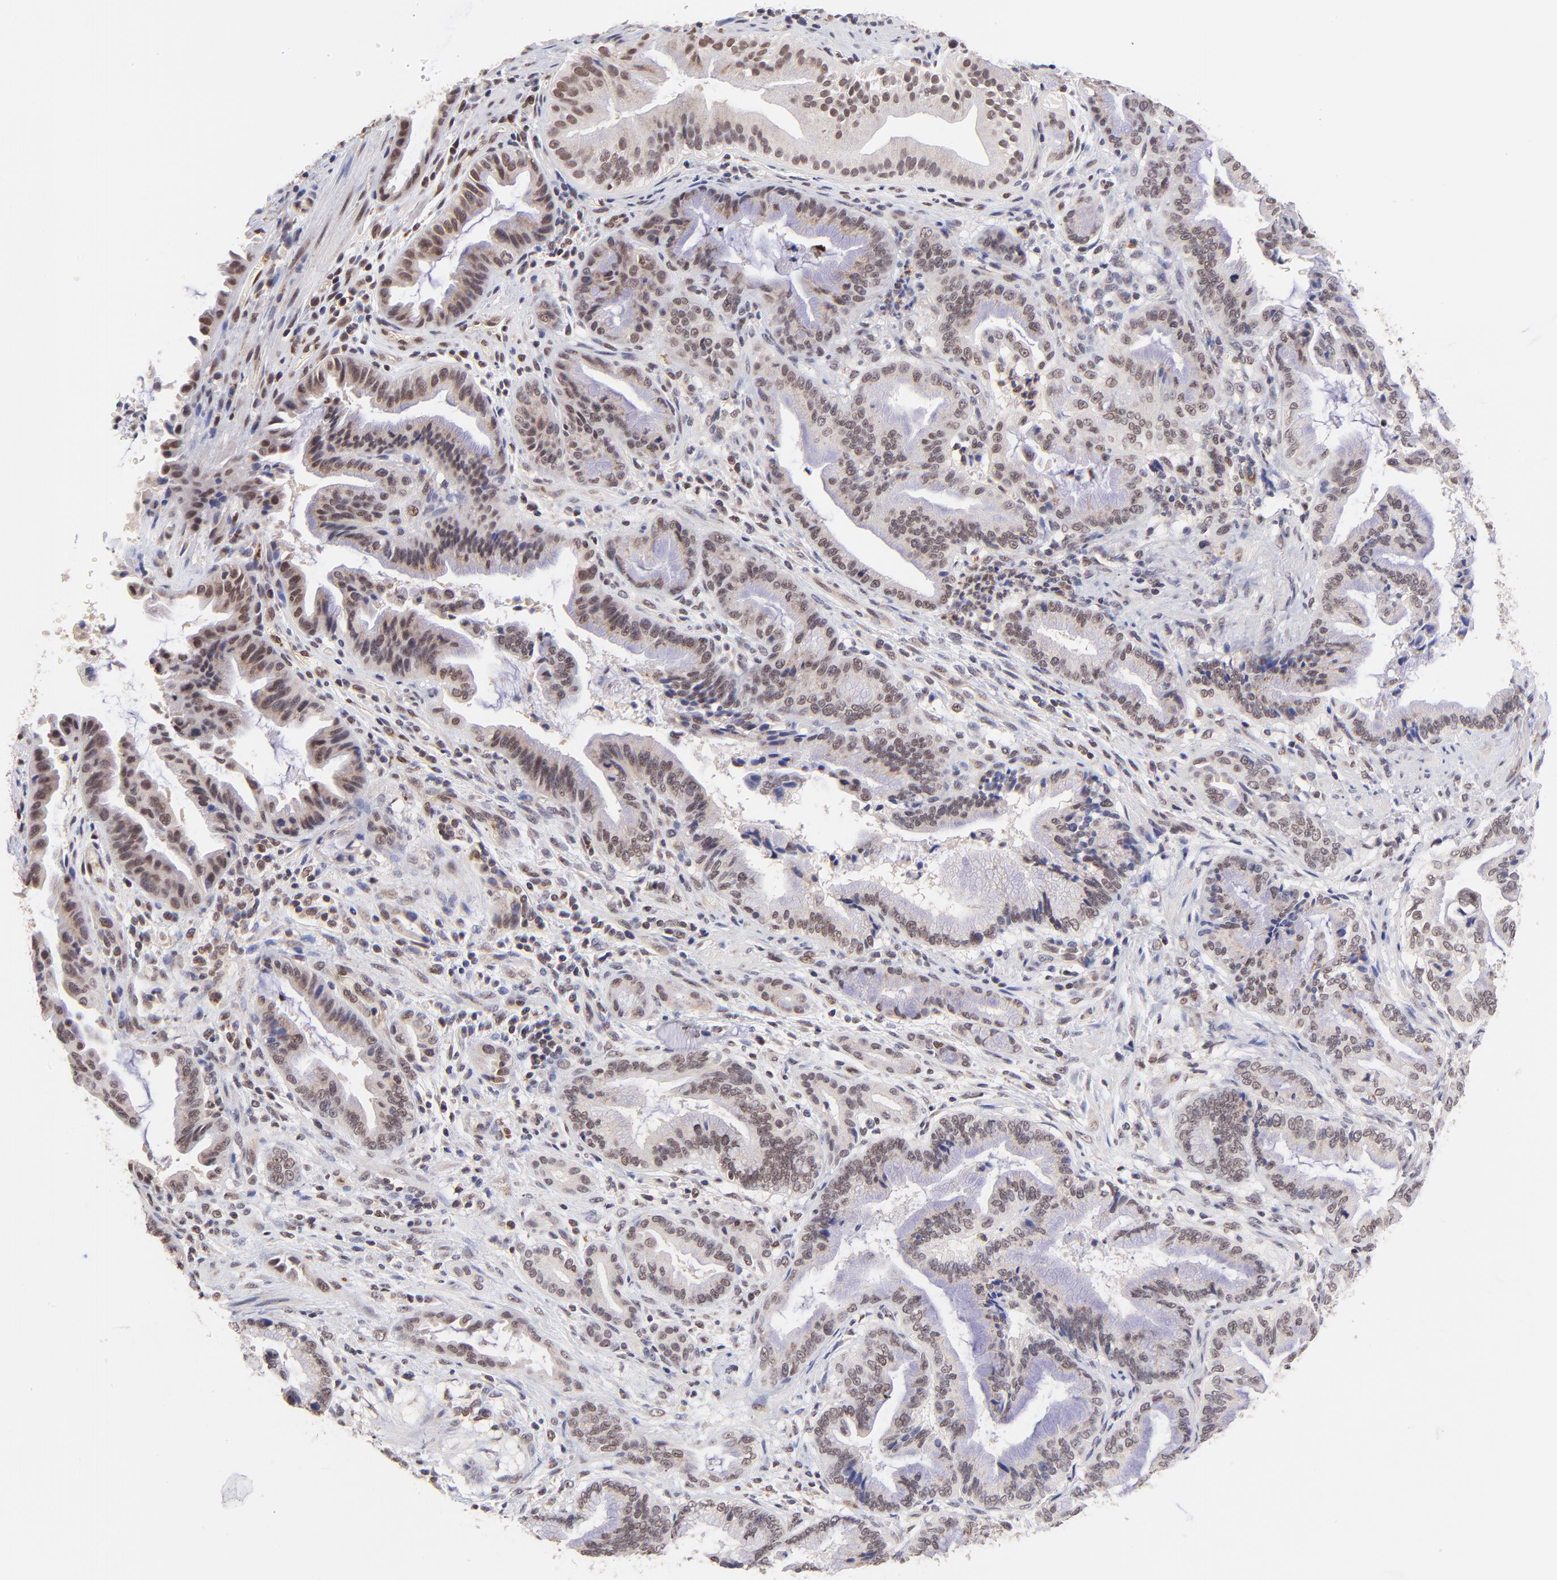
{"staining": {"intensity": "weak", "quantity": ">75%", "location": "nuclear"}, "tissue": "pancreatic cancer", "cell_type": "Tumor cells", "image_type": "cancer", "snomed": [{"axis": "morphology", "description": "Adenocarcinoma, NOS"}, {"axis": "topography", "description": "Pancreas"}], "caption": "An immunohistochemistry image of tumor tissue is shown. Protein staining in brown labels weak nuclear positivity in pancreatic cancer within tumor cells. Immunohistochemistry (ihc) stains the protein of interest in brown and the nuclei are stained blue.", "gene": "MED12", "patient": {"sex": "female", "age": 64}}